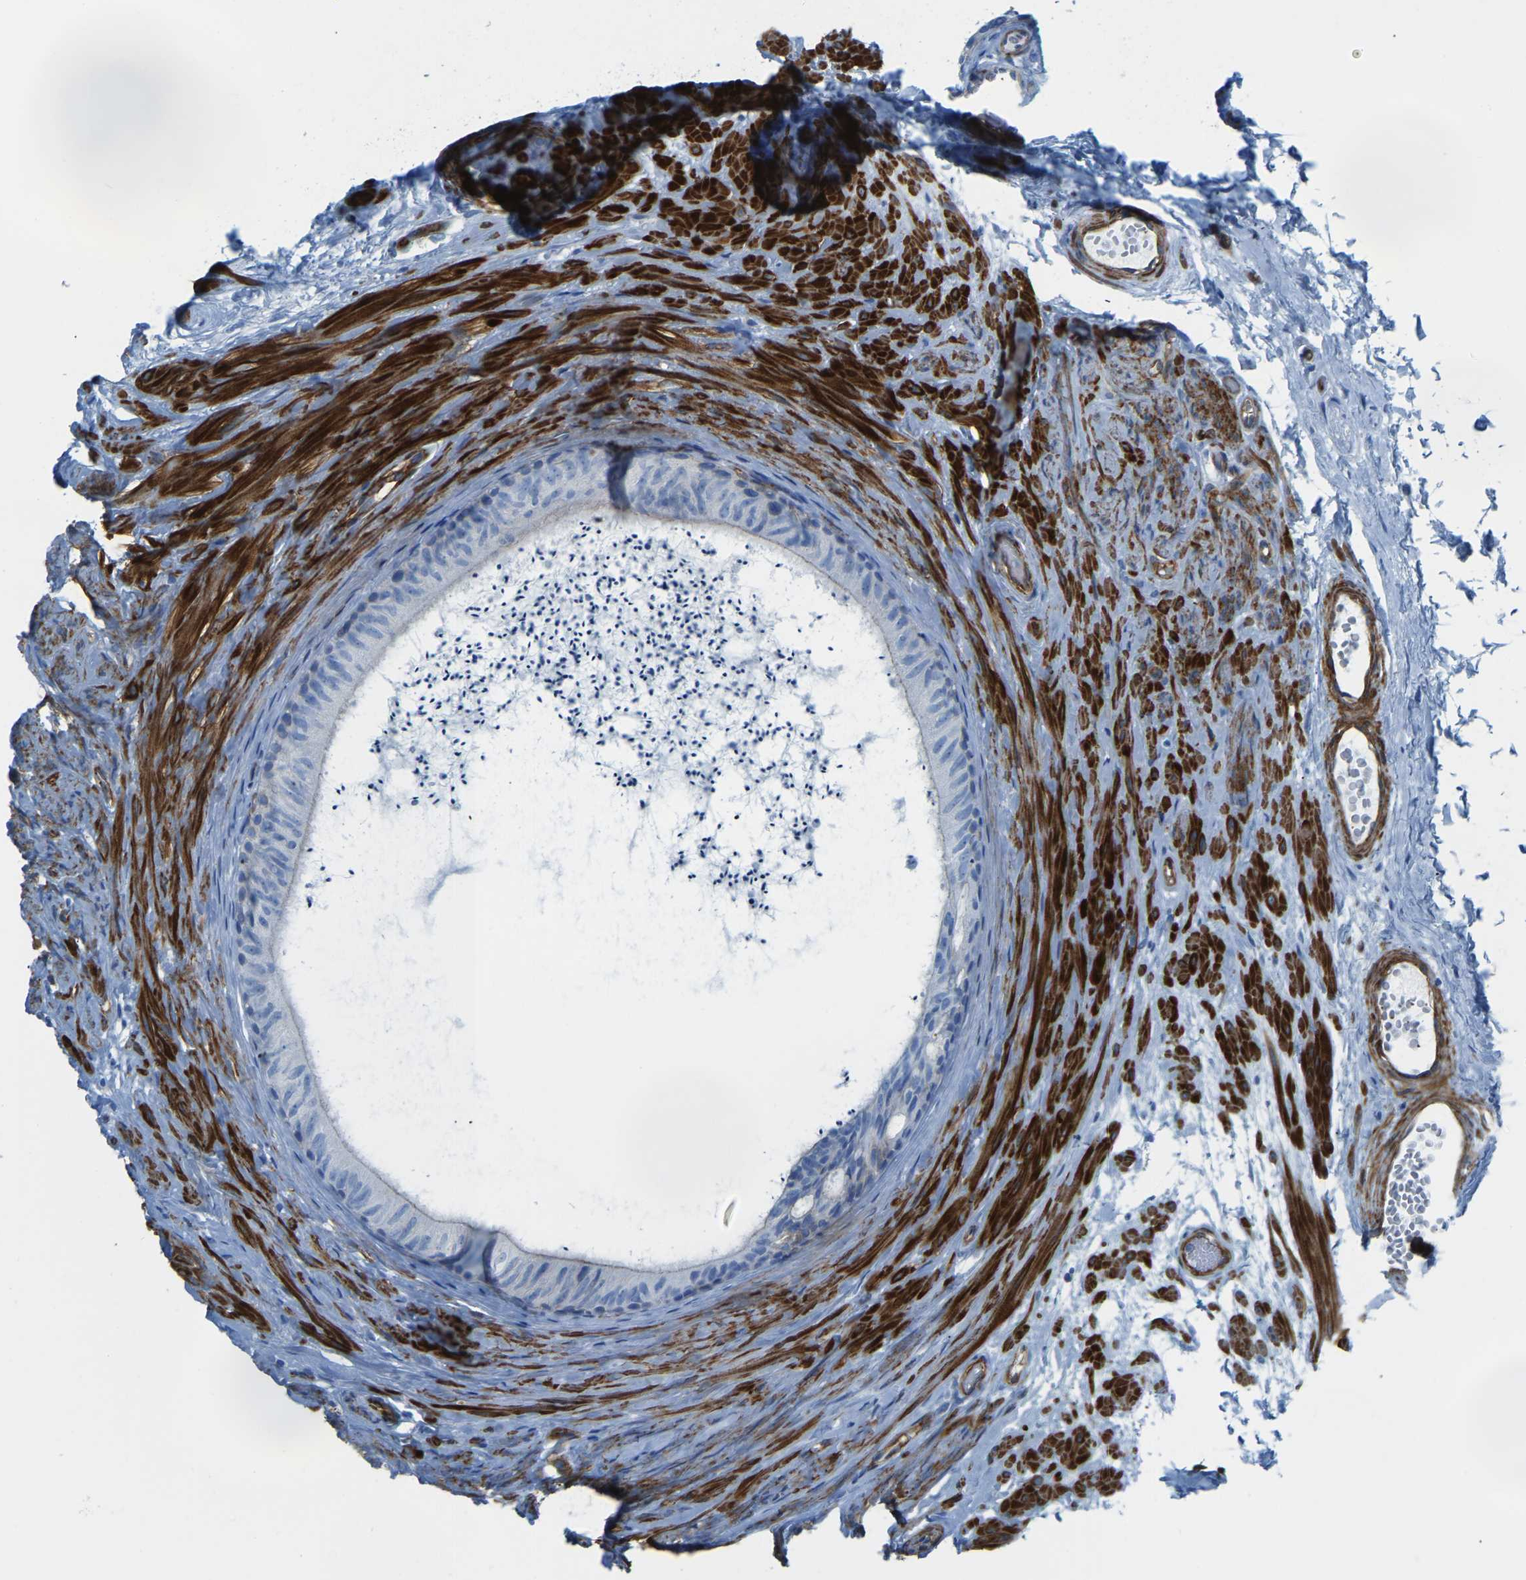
{"staining": {"intensity": "negative", "quantity": "none", "location": "none"}, "tissue": "epididymis", "cell_type": "Glandular cells", "image_type": "normal", "snomed": [{"axis": "morphology", "description": "Normal tissue, NOS"}, {"axis": "topography", "description": "Epididymis"}], "caption": "The histopathology image displays no staining of glandular cells in unremarkable epididymis.", "gene": "MYL3", "patient": {"sex": "male", "age": 56}}